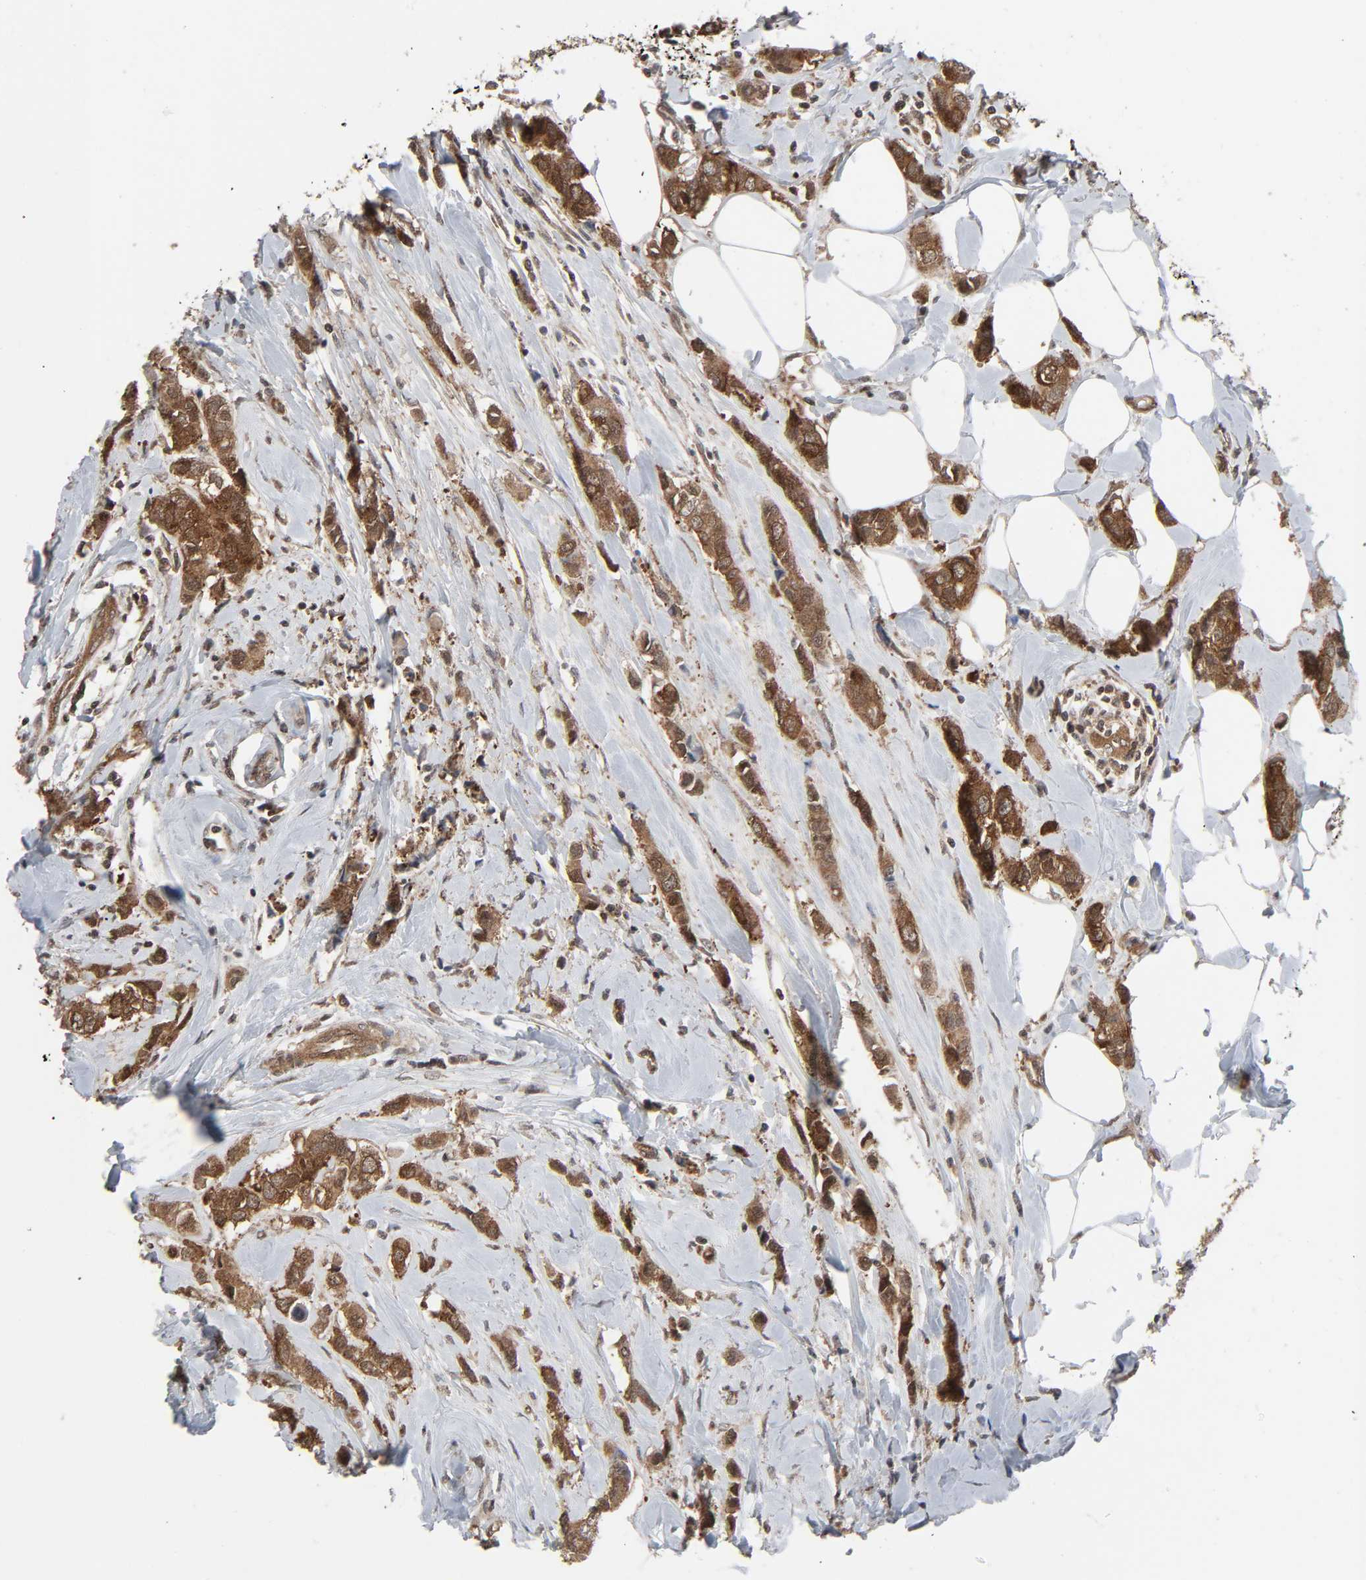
{"staining": {"intensity": "strong", "quantity": ">75%", "location": "cytoplasmic/membranous,nuclear"}, "tissue": "breast cancer", "cell_type": "Tumor cells", "image_type": "cancer", "snomed": [{"axis": "morphology", "description": "Duct carcinoma"}, {"axis": "topography", "description": "Breast"}], "caption": "Approximately >75% of tumor cells in human breast intraductal carcinoma exhibit strong cytoplasmic/membranous and nuclear protein staining as visualized by brown immunohistochemical staining.", "gene": "GSK3A", "patient": {"sex": "female", "age": 50}}